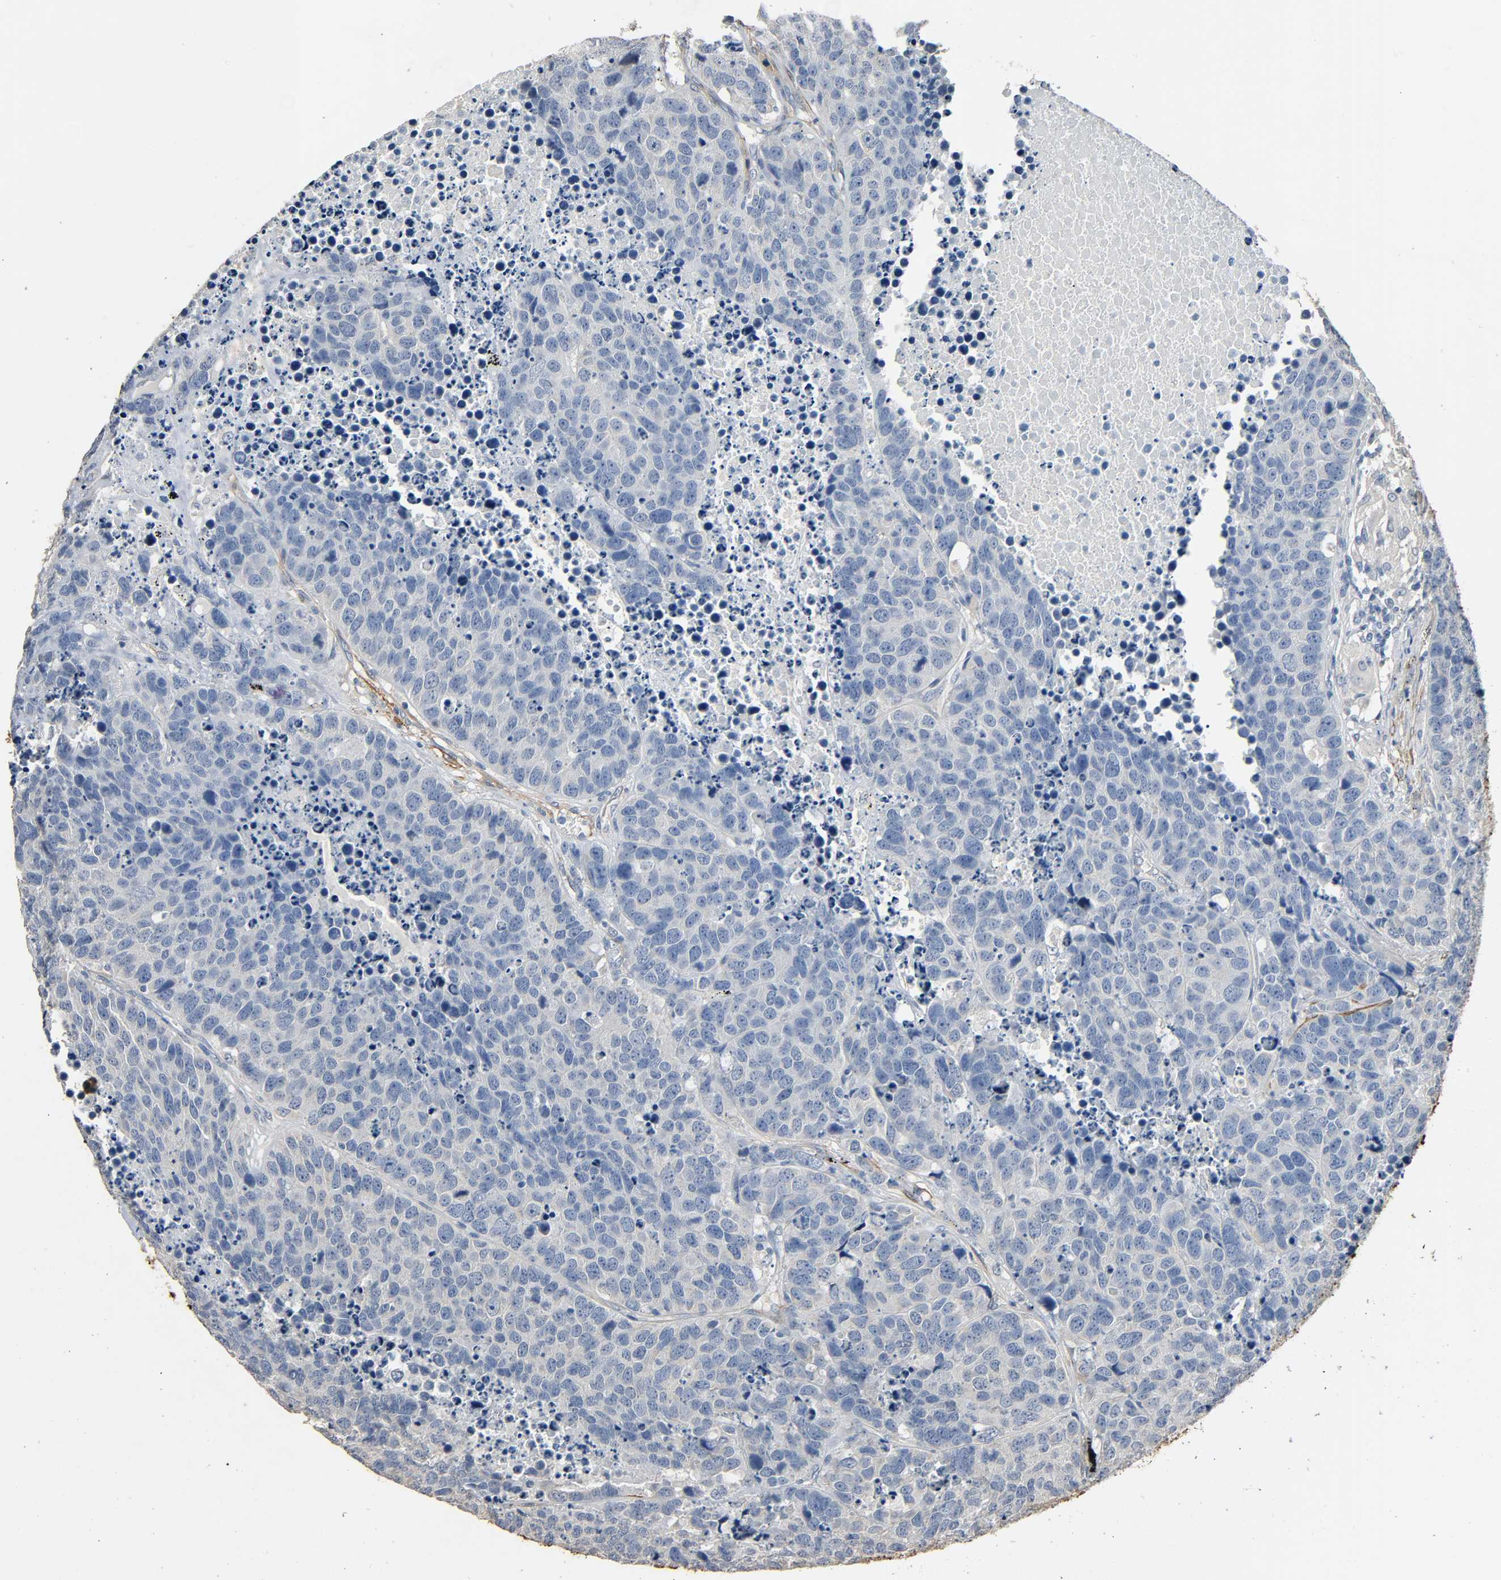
{"staining": {"intensity": "negative", "quantity": "none", "location": "none"}, "tissue": "carcinoid", "cell_type": "Tumor cells", "image_type": "cancer", "snomed": [{"axis": "morphology", "description": "Carcinoid, malignant, NOS"}, {"axis": "topography", "description": "Lung"}], "caption": "A photomicrograph of human carcinoid is negative for staining in tumor cells.", "gene": "GSTA3", "patient": {"sex": "male", "age": 60}}